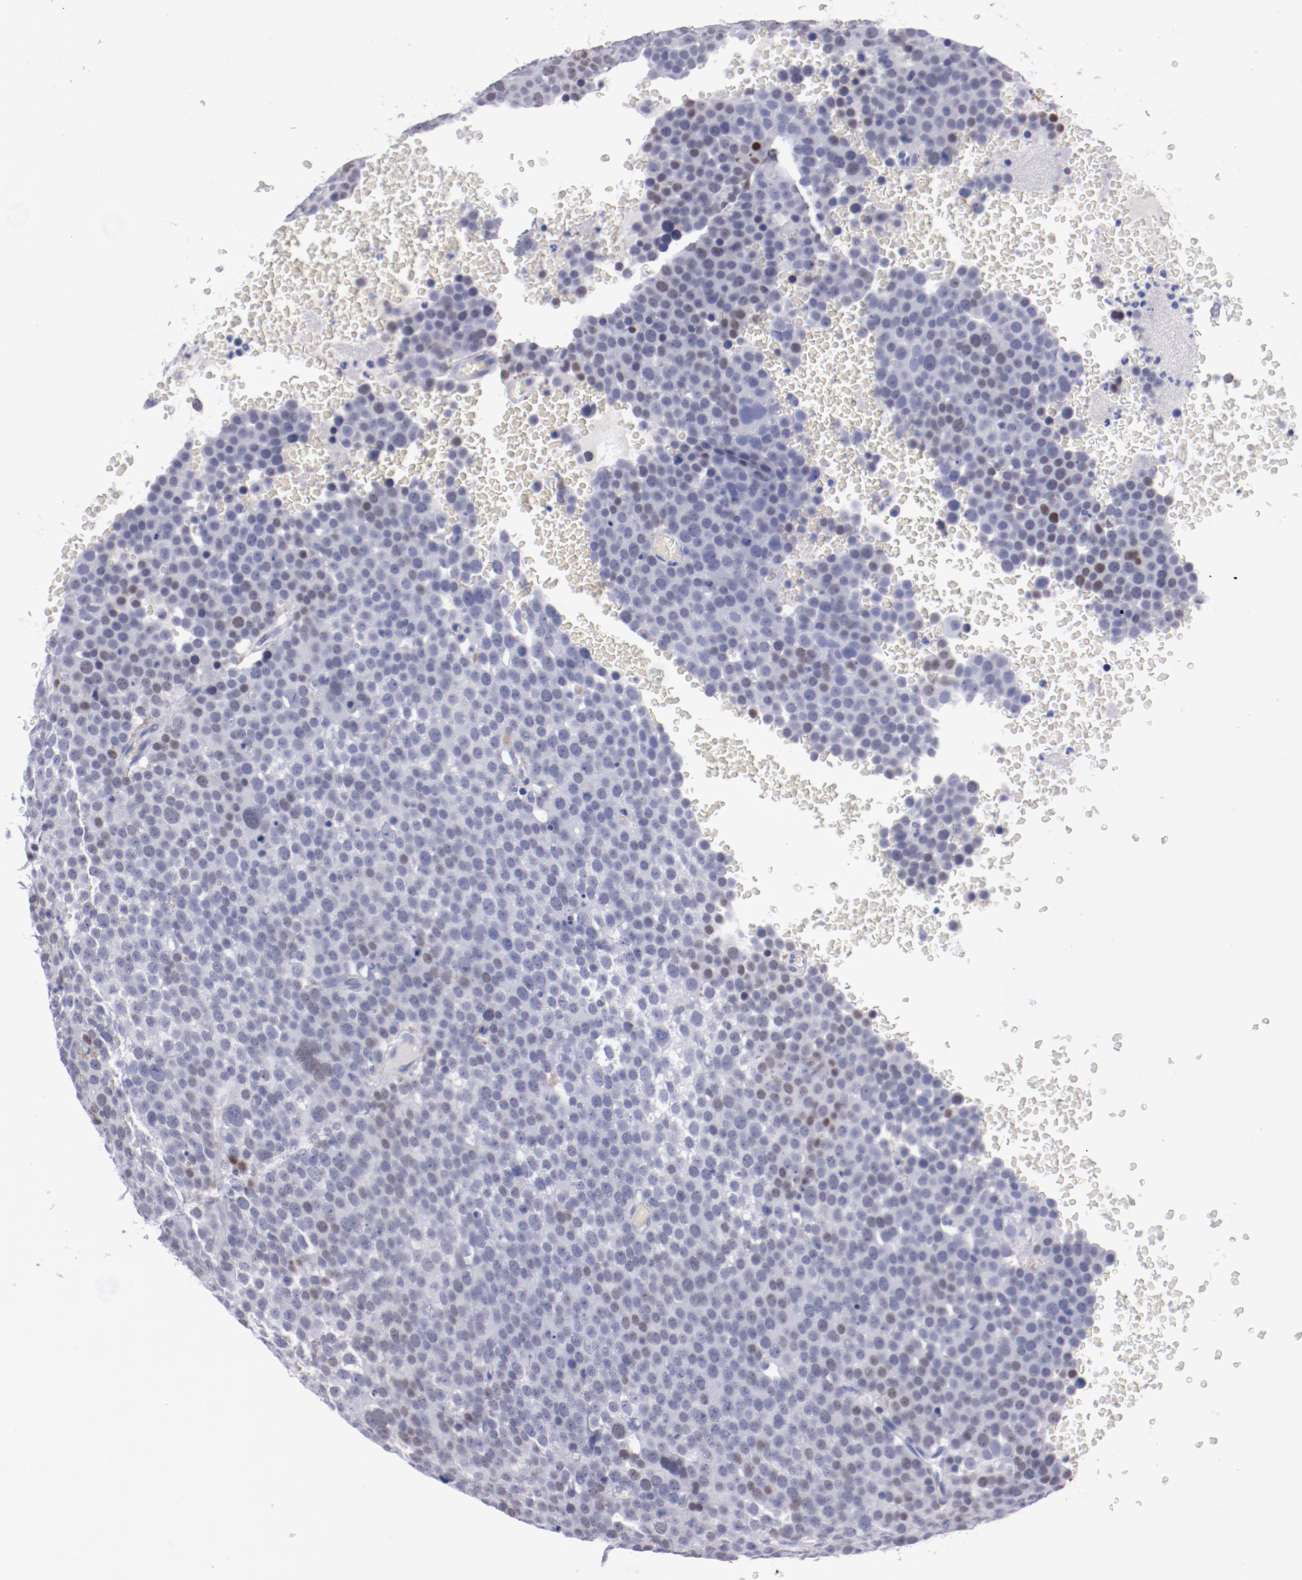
{"staining": {"intensity": "weak", "quantity": "<25%", "location": "nuclear"}, "tissue": "testis cancer", "cell_type": "Tumor cells", "image_type": "cancer", "snomed": [{"axis": "morphology", "description": "Seminoma, NOS"}, {"axis": "topography", "description": "Testis"}], "caption": "The immunohistochemistry image has no significant positivity in tumor cells of seminoma (testis) tissue. (DAB (3,3'-diaminobenzidine) immunohistochemistry (IHC) visualized using brightfield microscopy, high magnification).", "gene": "HNF1B", "patient": {"sex": "male", "age": 71}}